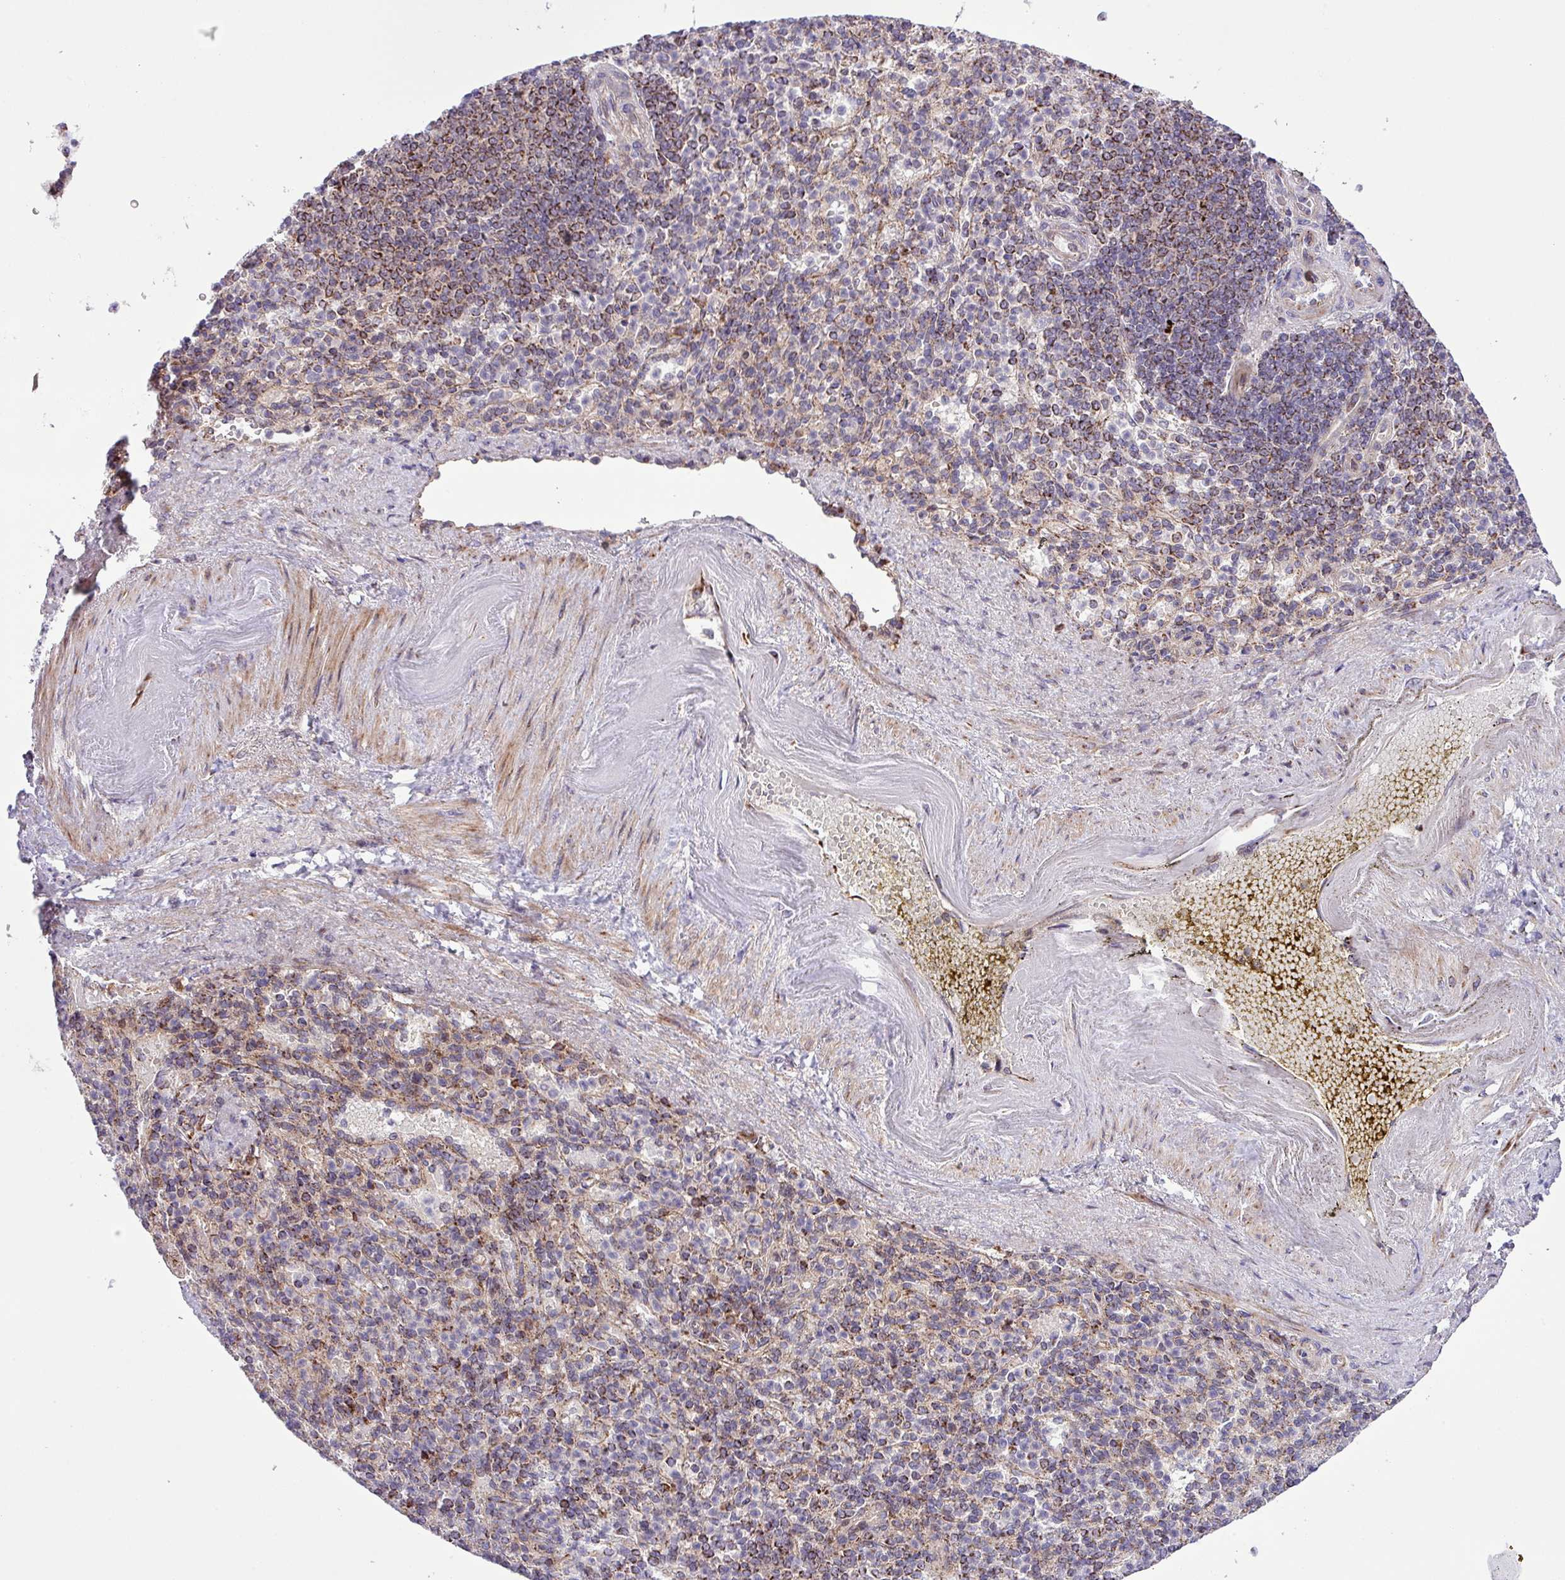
{"staining": {"intensity": "strong", "quantity": "<25%", "location": "cytoplasmic/membranous"}, "tissue": "spleen", "cell_type": "Cells in red pulp", "image_type": "normal", "snomed": [{"axis": "morphology", "description": "Normal tissue, NOS"}, {"axis": "topography", "description": "Spleen"}], "caption": "This photomicrograph shows unremarkable spleen stained with immunohistochemistry (IHC) to label a protein in brown. The cytoplasmic/membranous of cells in red pulp show strong positivity for the protein. Nuclei are counter-stained blue.", "gene": "B3GNT9", "patient": {"sex": "female", "age": 74}}